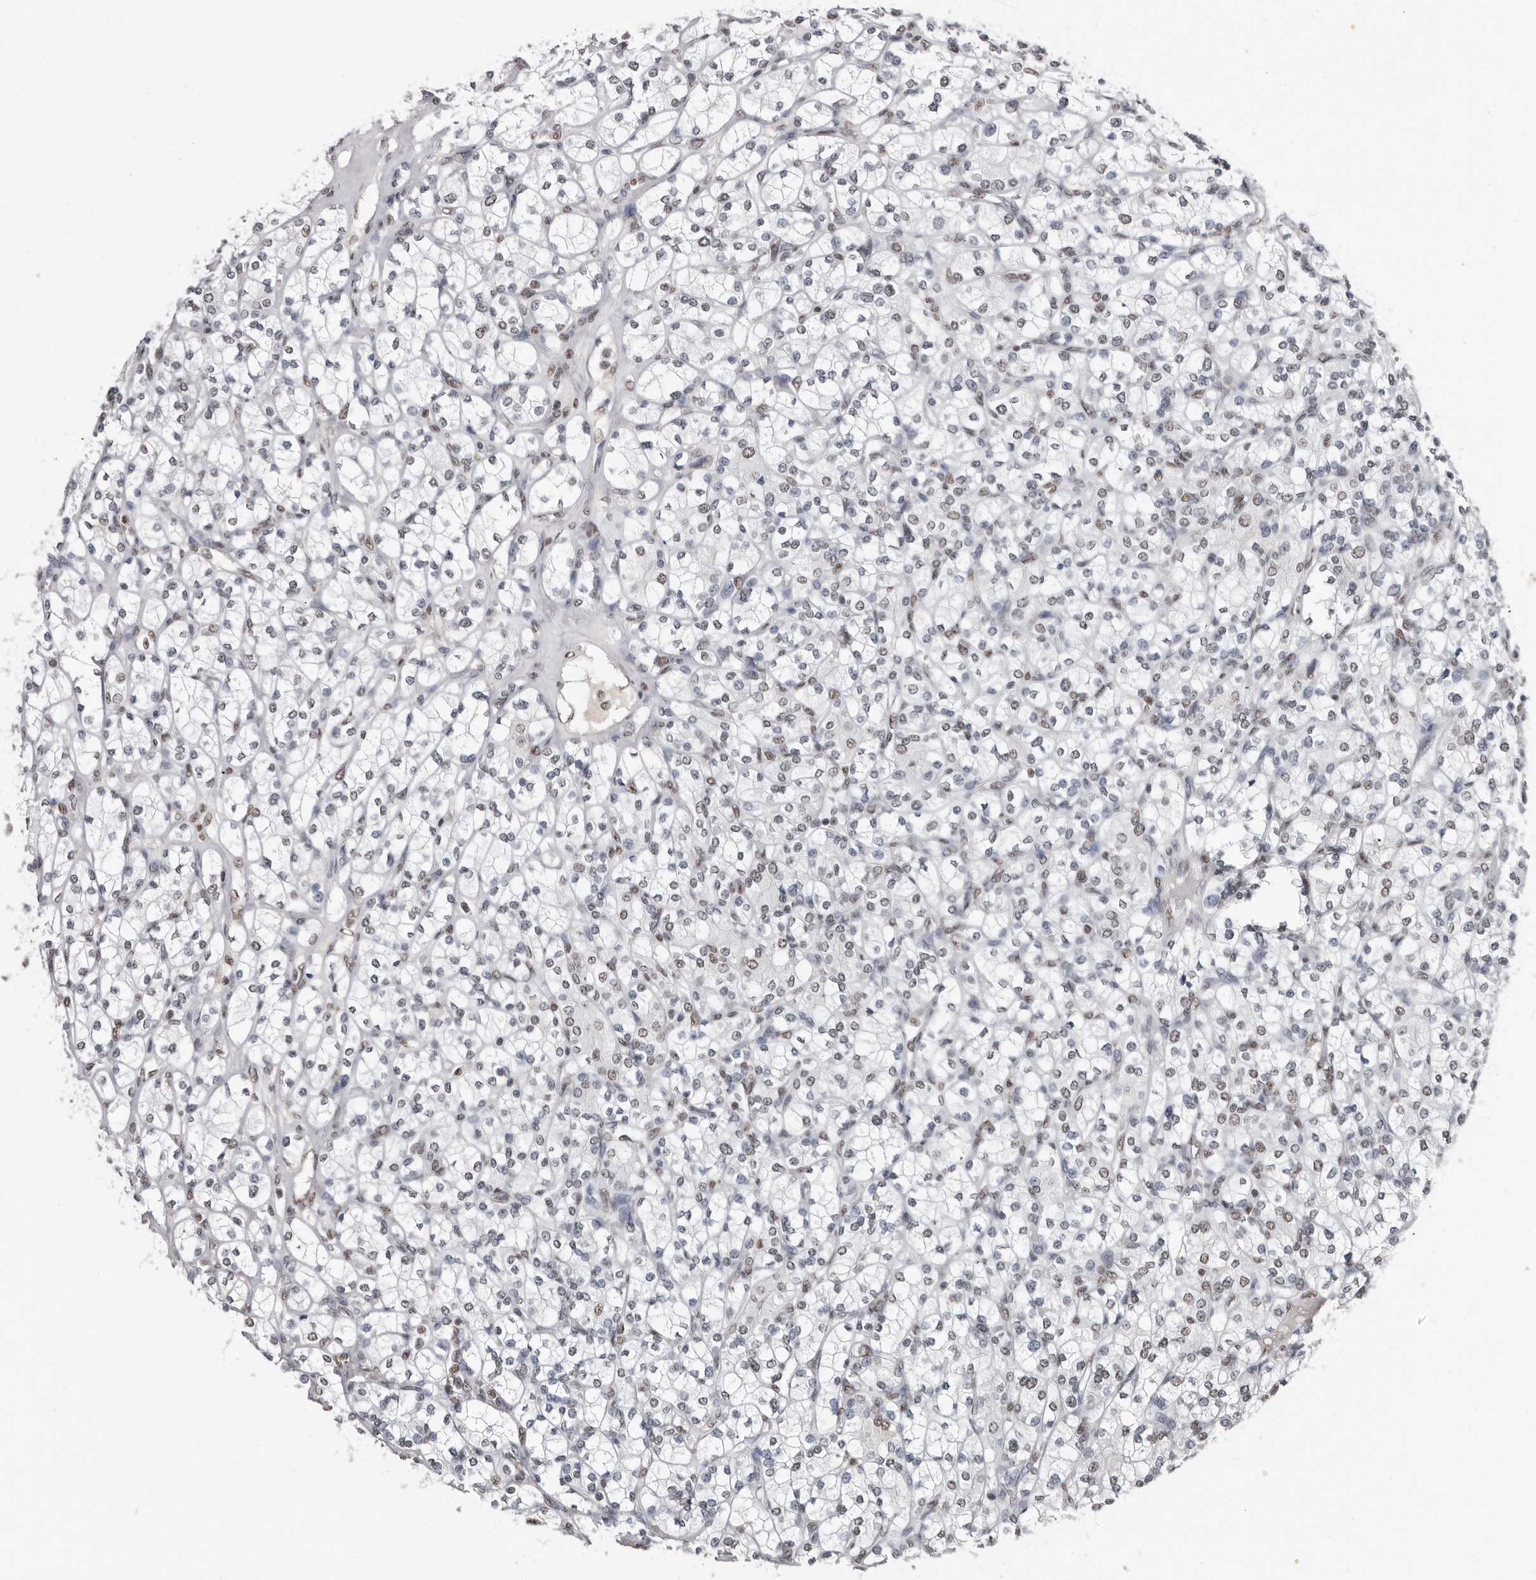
{"staining": {"intensity": "negative", "quantity": "none", "location": "none"}, "tissue": "renal cancer", "cell_type": "Tumor cells", "image_type": "cancer", "snomed": [{"axis": "morphology", "description": "Adenocarcinoma, NOS"}, {"axis": "topography", "description": "Kidney"}], "caption": "Tumor cells show no significant expression in renal adenocarcinoma.", "gene": "SCAF4", "patient": {"sex": "male", "age": 77}}